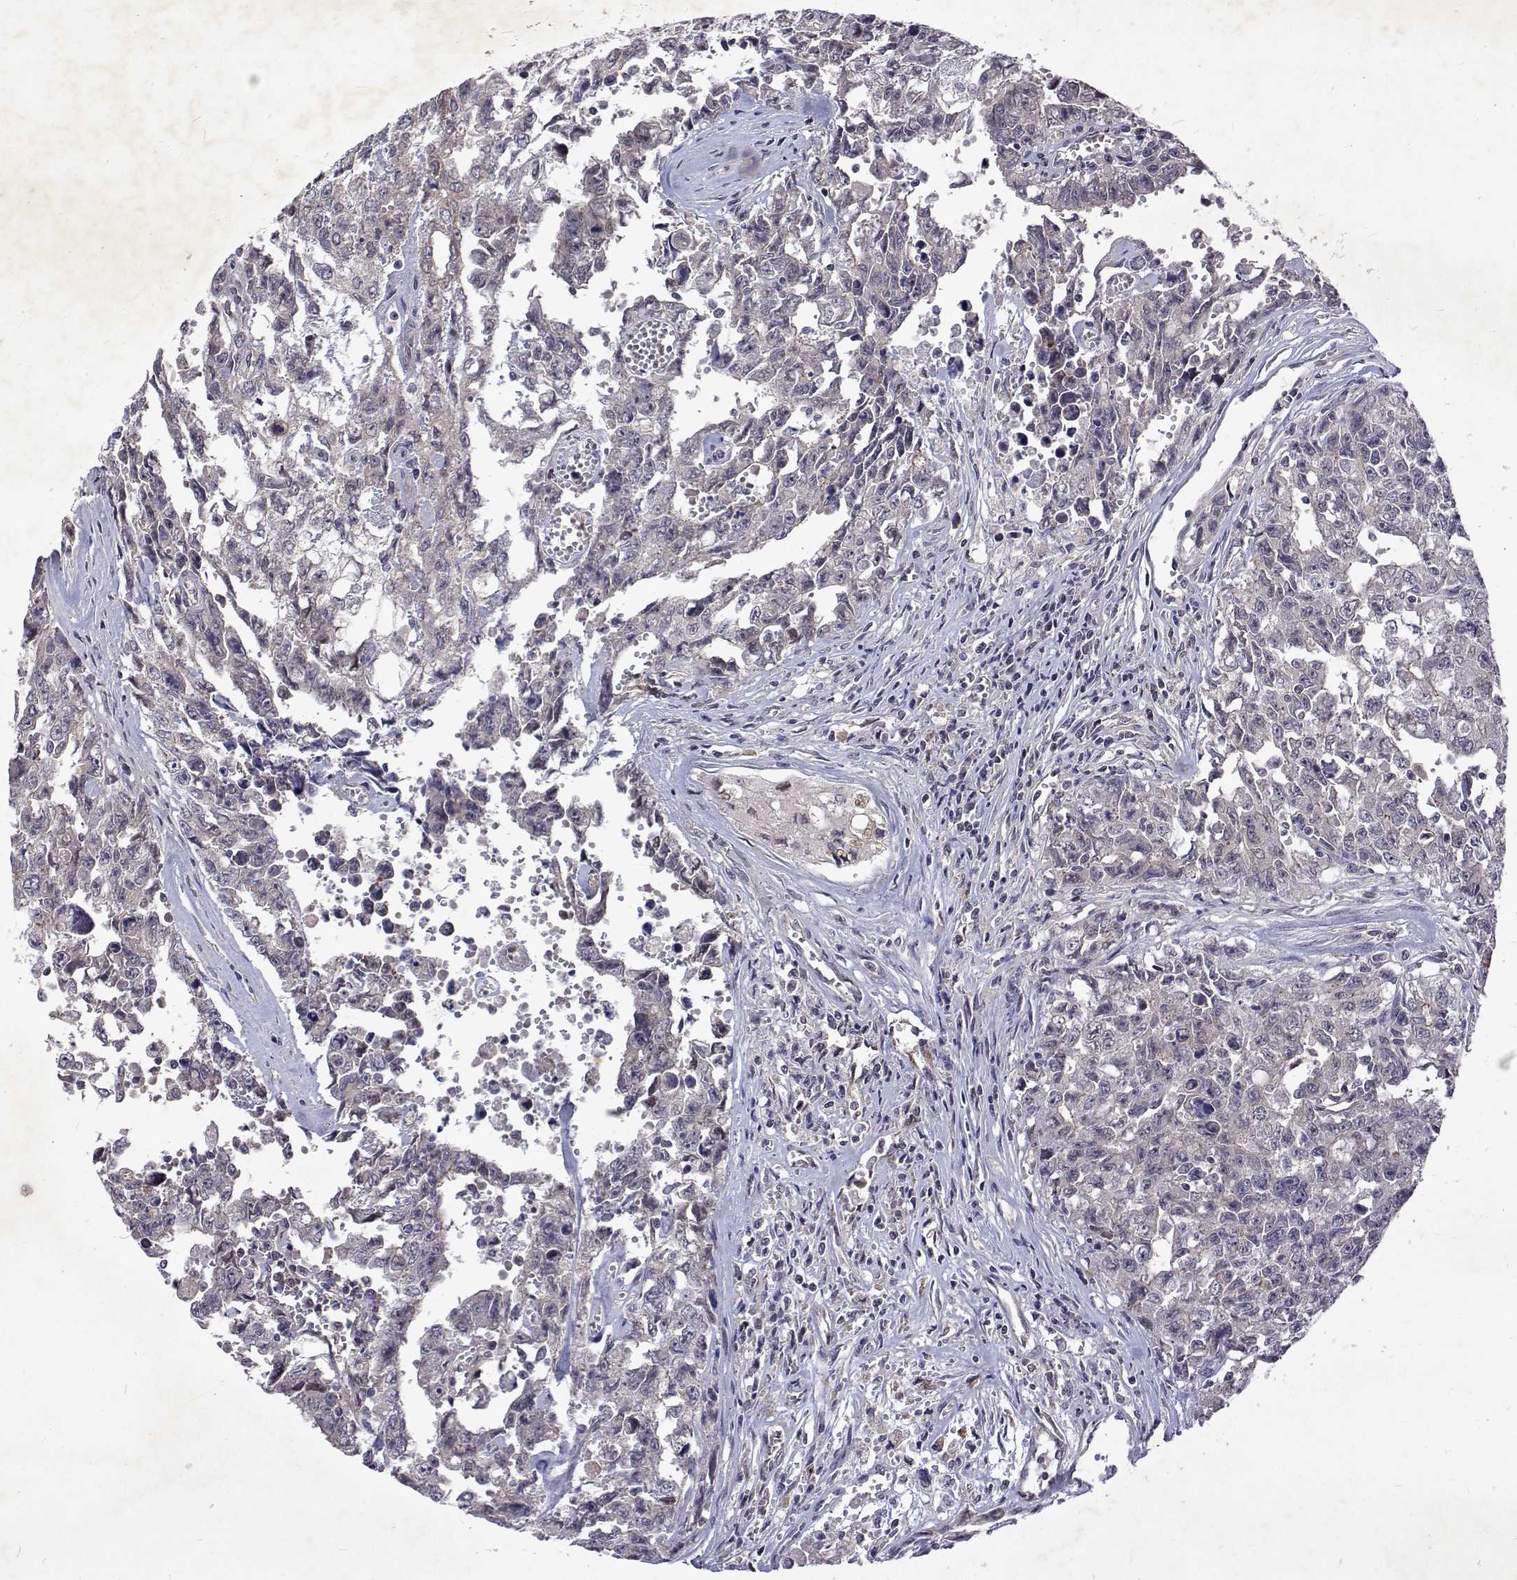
{"staining": {"intensity": "negative", "quantity": "none", "location": "none"}, "tissue": "testis cancer", "cell_type": "Tumor cells", "image_type": "cancer", "snomed": [{"axis": "morphology", "description": "Carcinoma, Embryonal, NOS"}, {"axis": "topography", "description": "Testis"}], "caption": "IHC micrograph of neoplastic tissue: testis embryonal carcinoma stained with DAB (3,3'-diaminobenzidine) shows no significant protein expression in tumor cells. Nuclei are stained in blue.", "gene": "ALKBH8", "patient": {"sex": "male", "age": 24}}